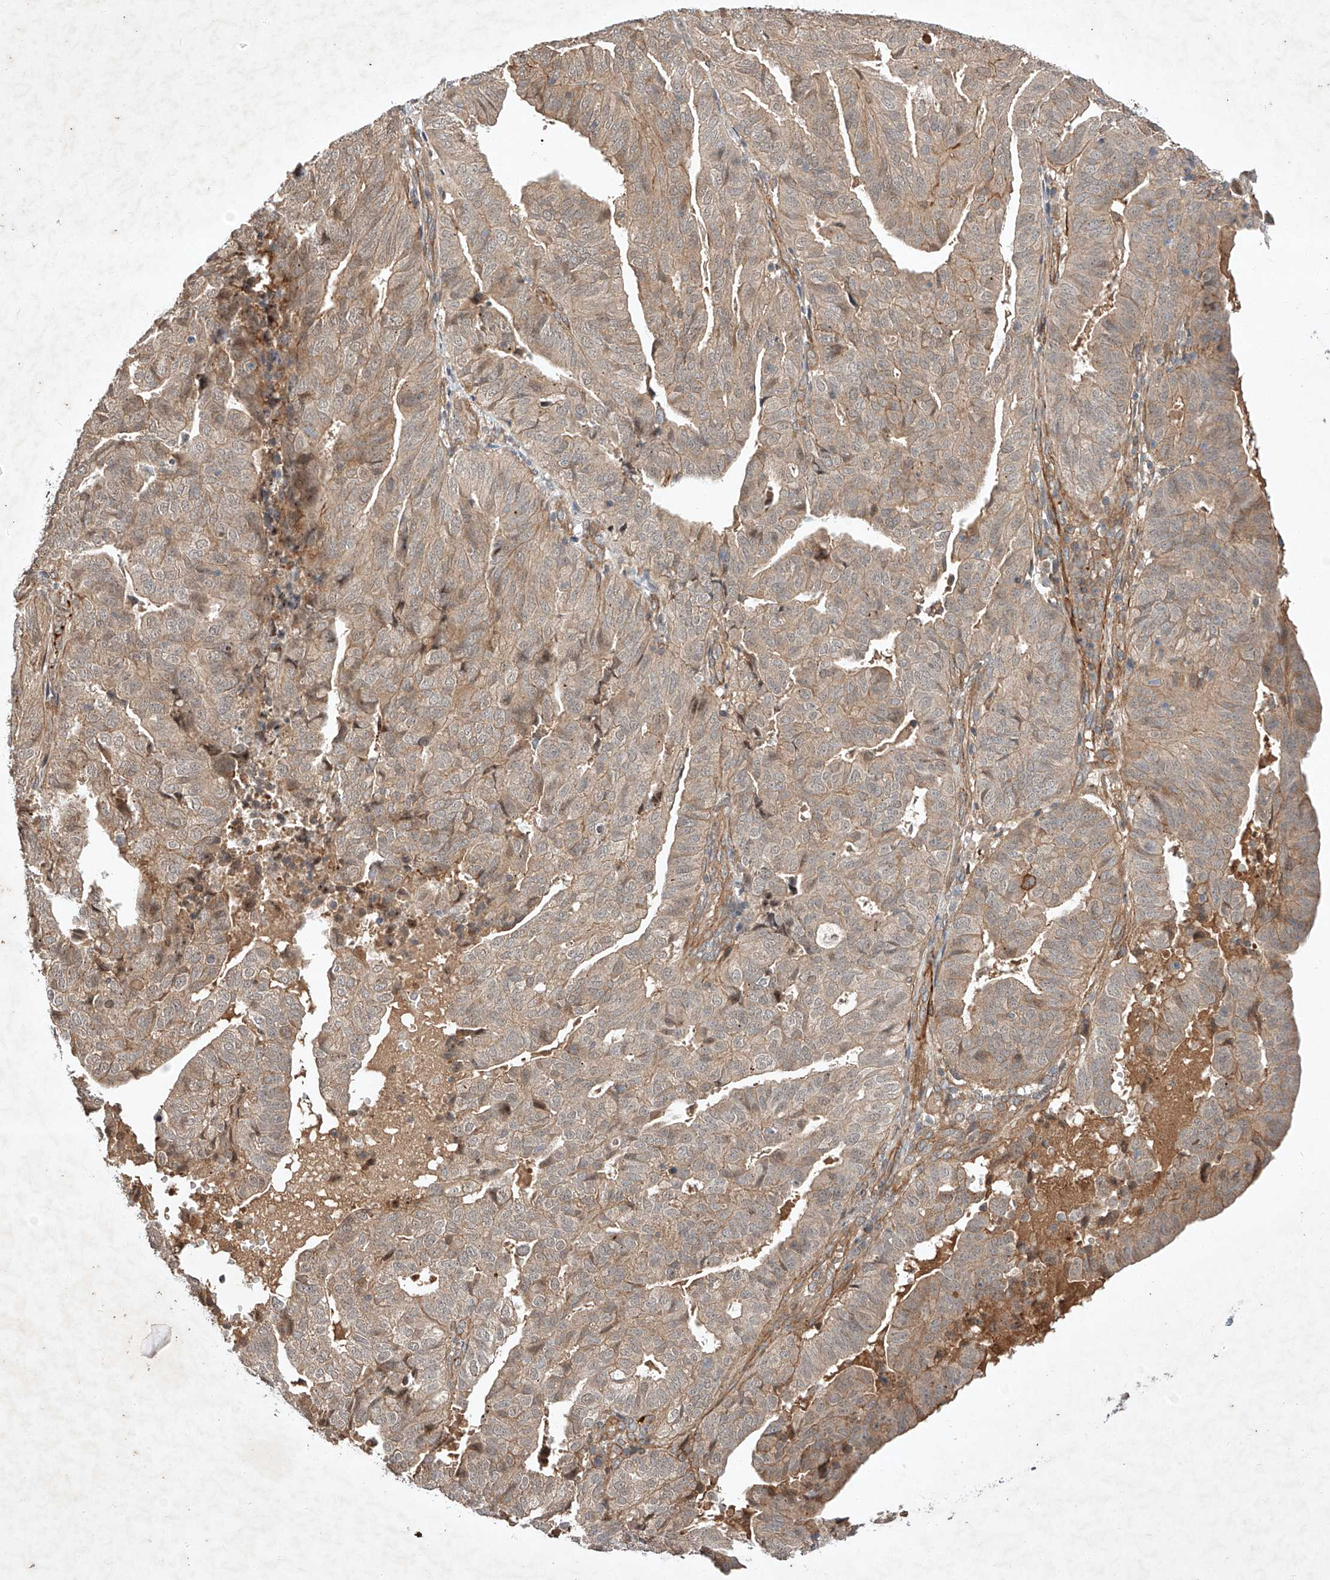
{"staining": {"intensity": "weak", "quantity": "<25%", "location": "cytoplasmic/membranous"}, "tissue": "endometrial cancer", "cell_type": "Tumor cells", "image_type": "cancer", "snomed": [{"axis": "morphology", "description": "Adenocarcinoma, NOS"}, {"axis": "topography", "description": "Uterus"}], "caption": "Immunohistochemistry micrograph of human adenocarcinoma (endometrial) stained for a protein (brown), which exhibits no positivity in tumor cells.", "gene": "ARHGAP33", "patient": {"sex": "female", "age": 77}}